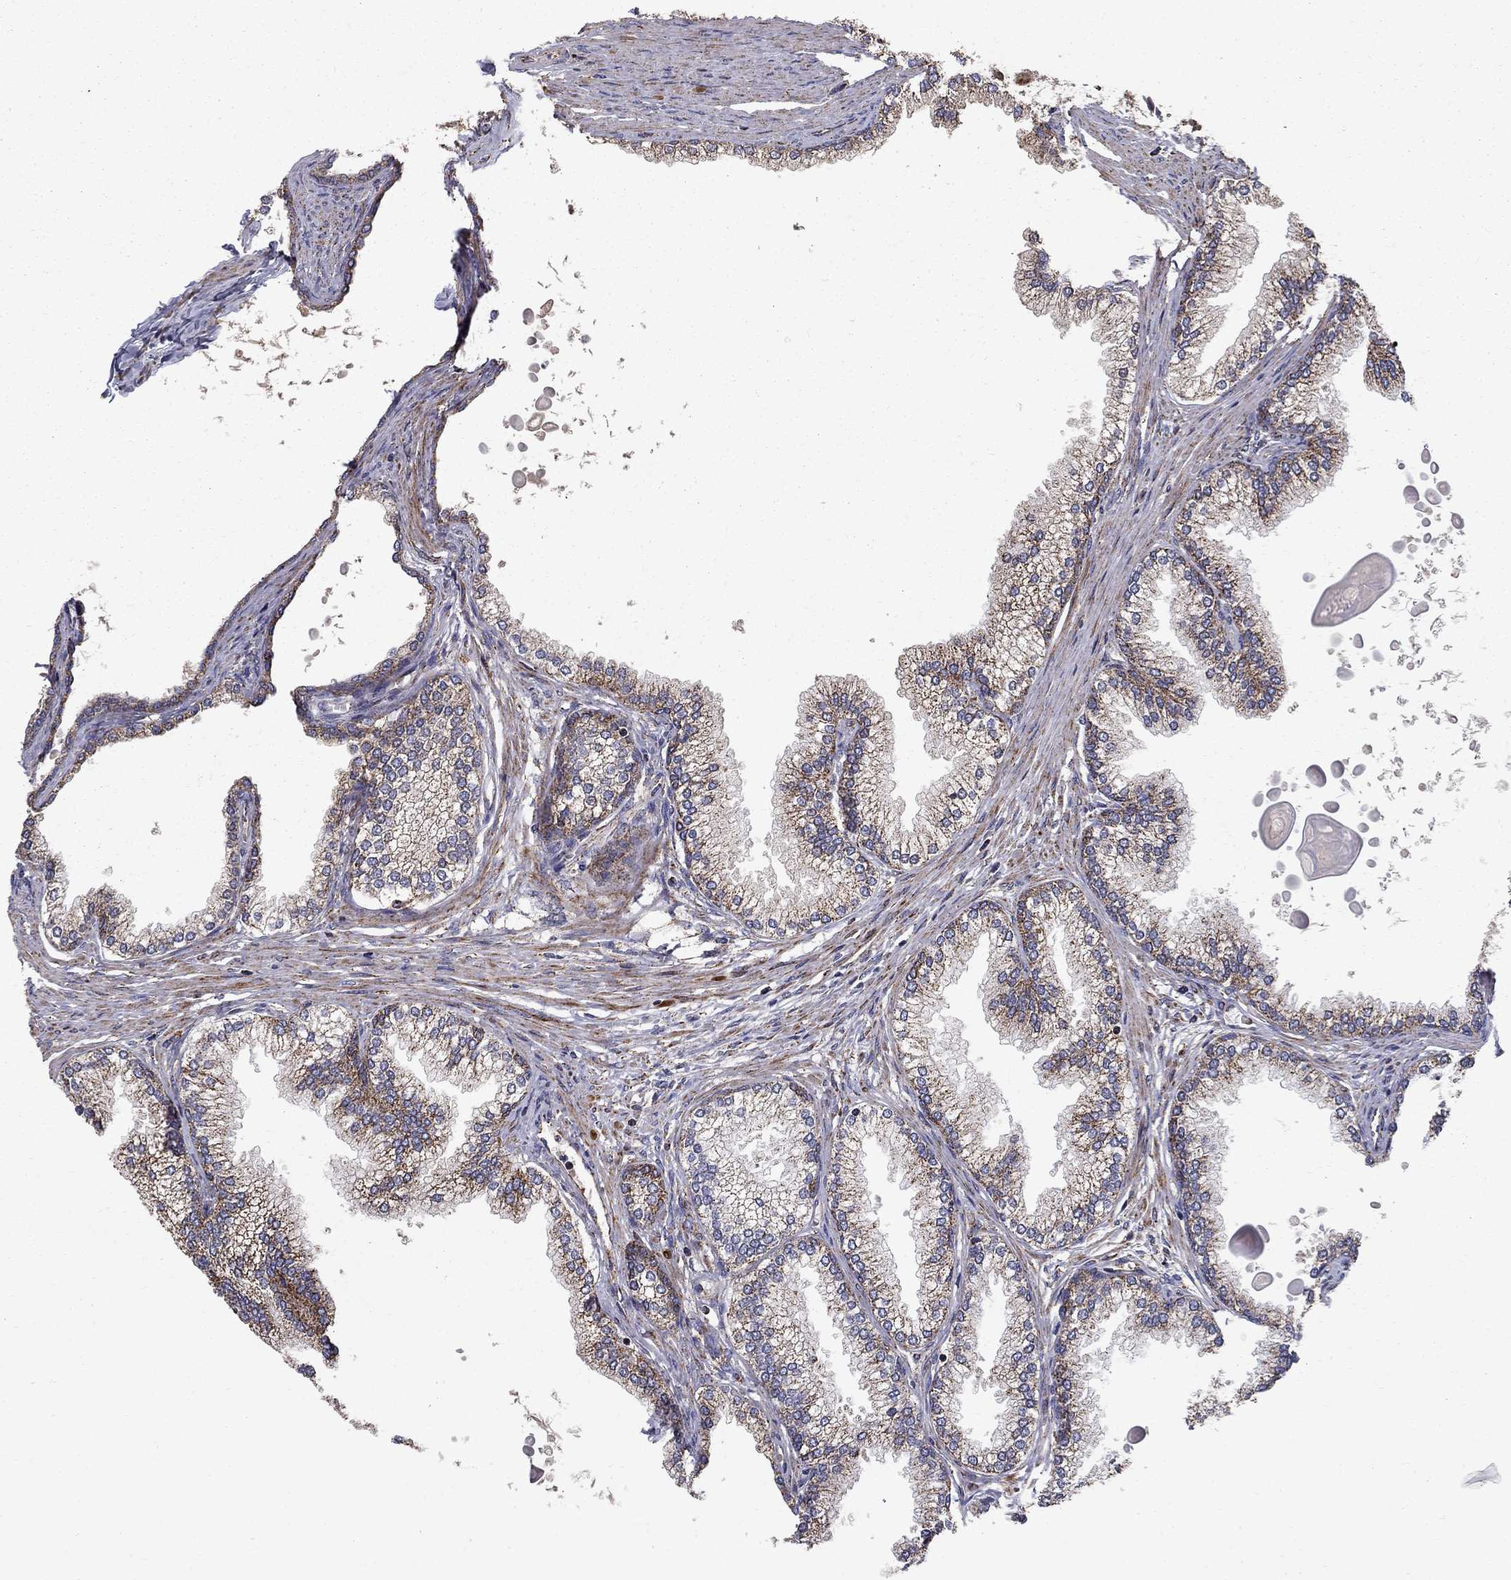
{"staining": {"intensity": "strong", "quantity": "25%-75%", "location": "cytoplasmic/membranous"}, "tissue": "prostate", "cell_type": "Glandular cells", "image_type": "normal", "snomed": [{"axis": "morphology", "description": "Normal tissue, NOS"}, {"axis": "topography", "description": "Prostate"}], "caption": "Immunohistochemistry (IHC) of benign prostate shows high levels of strong cytoplasmic/membranous staining in approximately 25%-75% of glandular cells.", "gene": "NDUFS8", "patient": {"sex": "male", "age": 72}}